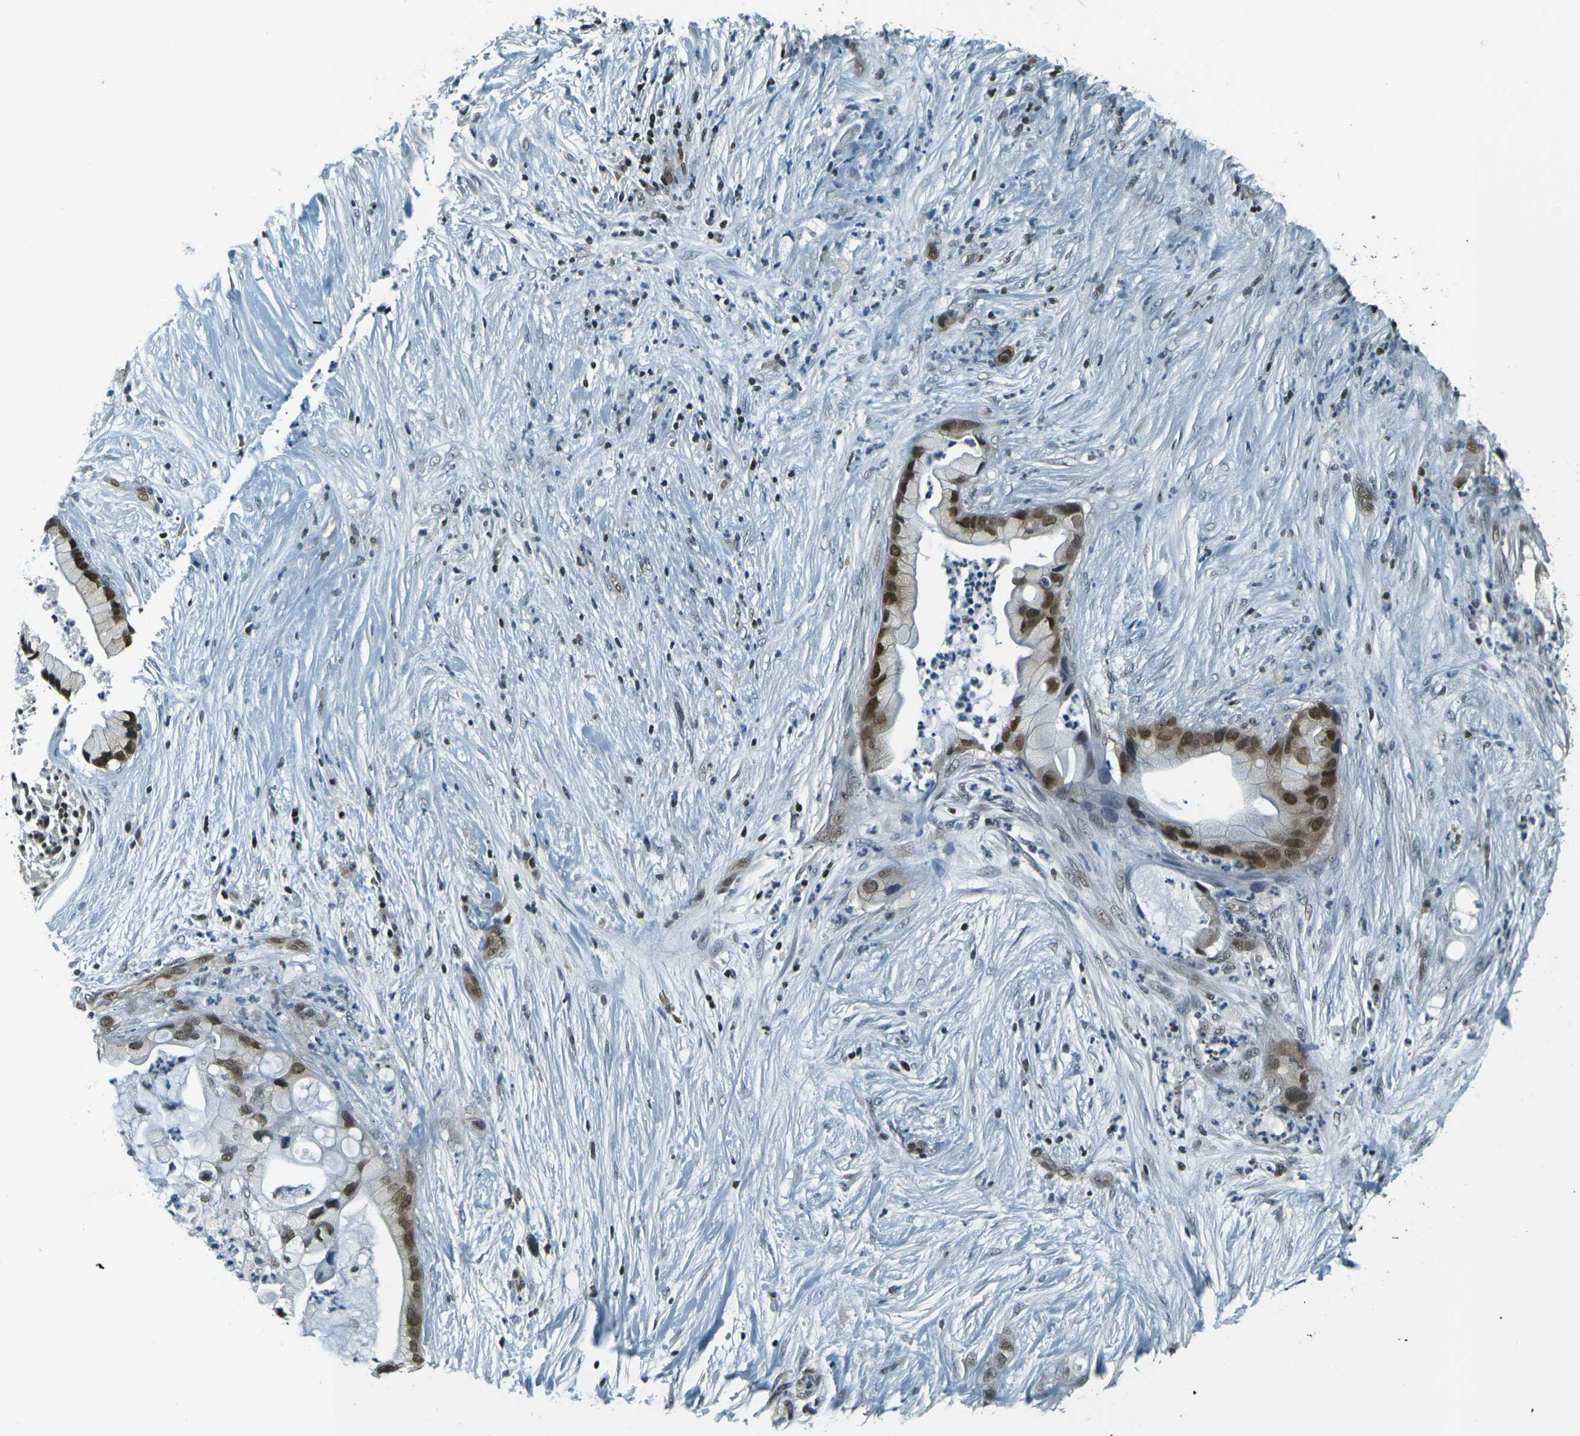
{"staining": {"intensity": "moderate", "quantity": ">75%", "location": "nuclear"}, "tissue": "pancreatic cancer", "cell_type": "Tumor cells", "image_type": "cancer", "snomed": [{"axis": "morphology", "description": "Adenocarcinoma, NOS"}, {"axis": "topography", "description": "Pancreas"}], "caption": "This micrograph displays IHC staining of pancreatic cancer (adenocarcinoma), with medium moderate nuclear staining in approximately >75% of tumor cells.", "gene": "NHEJ1", "patient": {"sex": "female", "age": 59}}